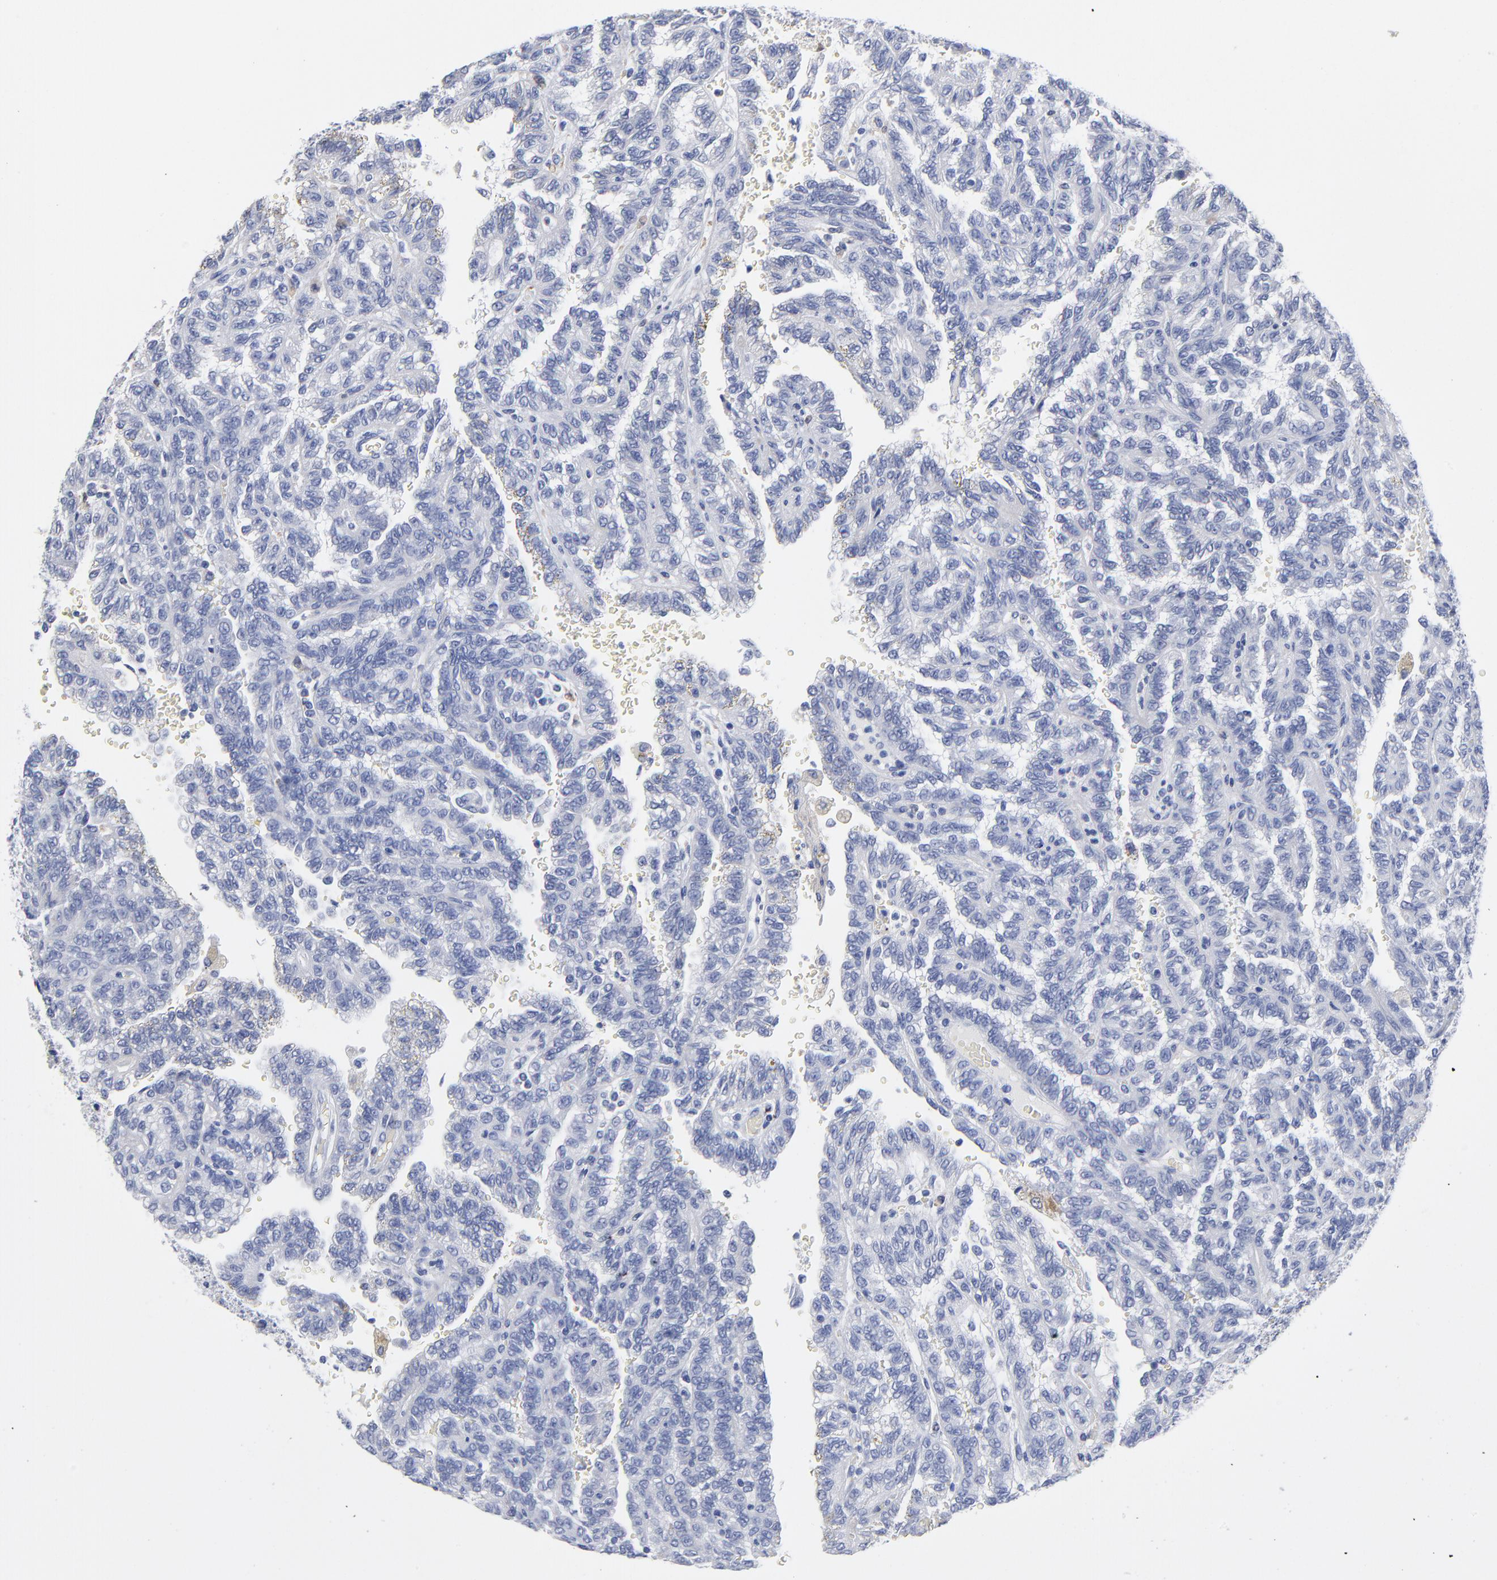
{"staining": {"intensity": "negative", "quantity": "none", "location": "none"}, "tissue": "renal cancer", "cell_type": "Tumor cells", "image_type": "cancer", "snomed": [{"axis": "morphology", "description": "Inflammation, NOS"}, {"axis": "morphology", "description": "Adenocarcinoma, NOS"}, {"axis": "topography", "description": "Kidney"}], "caption": "Photomicrograph shows no protein positivity in tumor cells of renal cancer tissue.", "gene": "PTP4A1", "patient": {"sex": "male", "age": 68}}